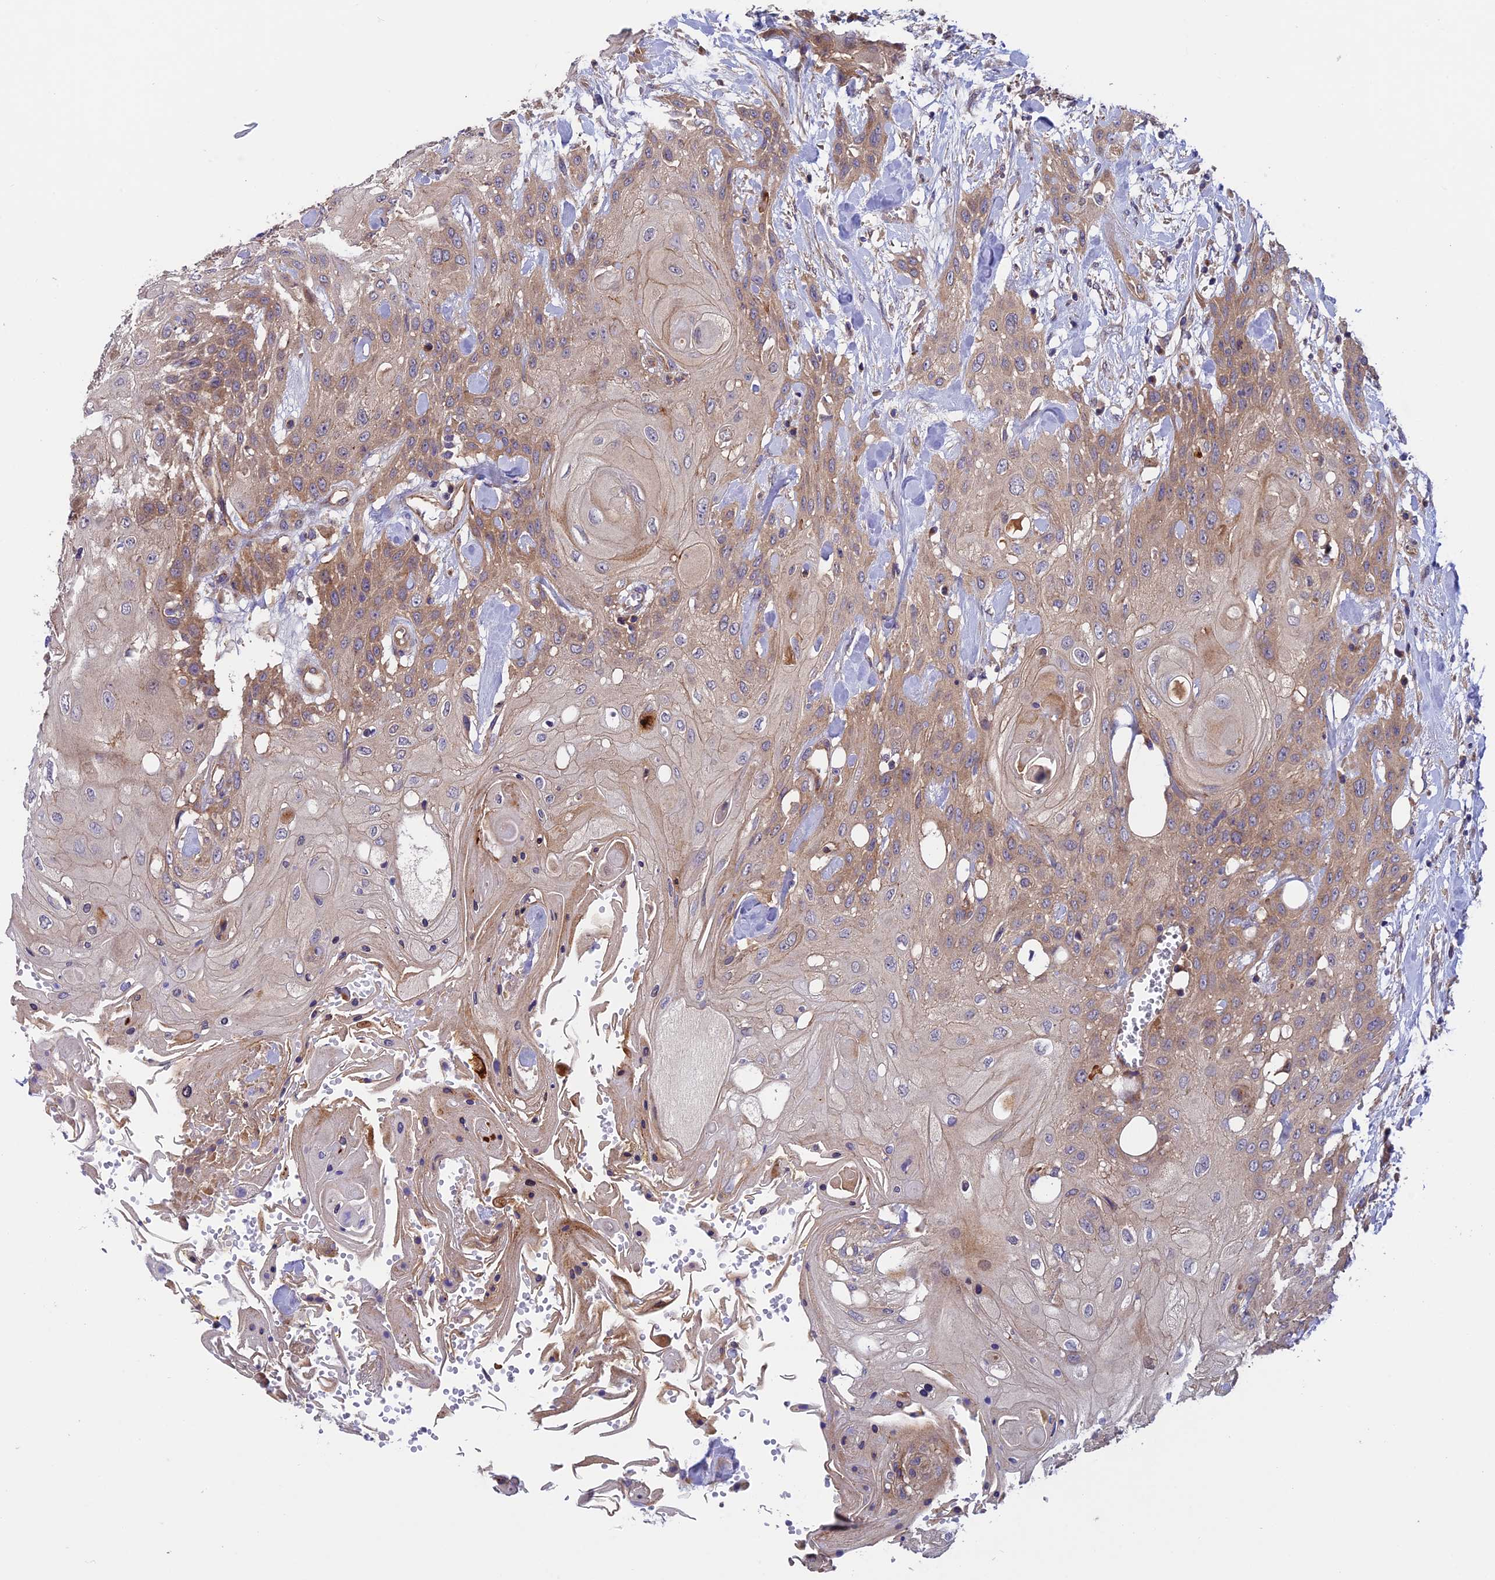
{"staining": {"intensity": "moderate", "quantity": ">75%", "location": "cytoplasmic/membranous"}, "tissue": "head and neck cancer", "cell_type": "Tumor cells", "image_type": "cancer", "snomed": [{"axis": "morphology", "description": "Squamous cell carcinoma, NOS"}, {"axis": "topography", "description": "Head-Neck"}], "caption": "Head and neck cancer (squamous cell carcinoma) stained with IHC demonstrates moderate cytoplasmic/membranous staining in approximately >75% of tumor cells.", "gene": "ADAMTS15", "patient": {"sex": "female", "age": 43}}